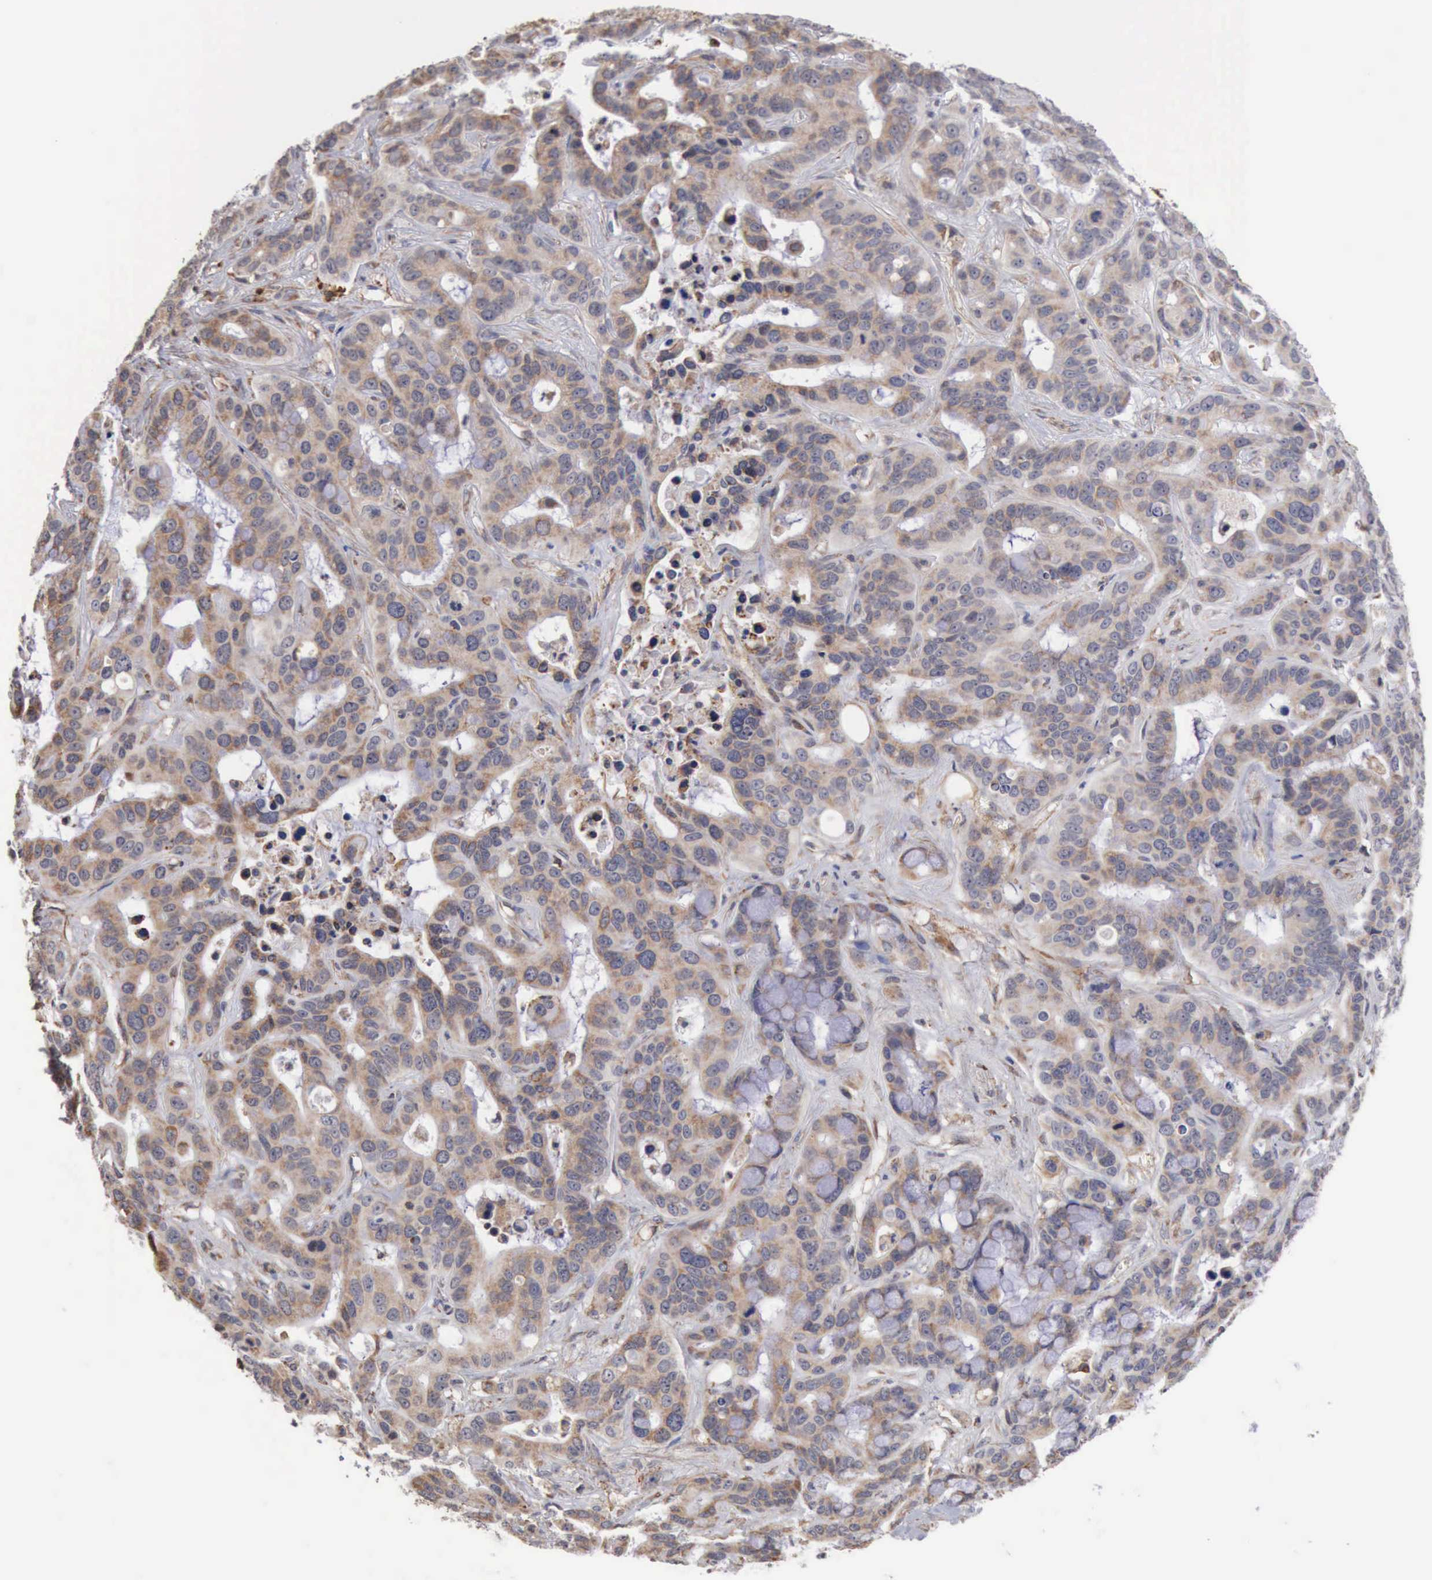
{"staining": {"intensity": "weak", "quantity": "25%-75%", "location": "cytoplasmic/membranous"}, "tissue": "liver cancer", "cell_type": "Tumor cells", "image_type": "cancer", "snomed": [{"axis": "morphology", "description": "Cholangiocarcinoma"}, {"axis": "topography", "description": "Liver"}], "caption": "Human liver cancer (cholangiocarcinoma) stained for a protein (brown) reveals weak cytoplasmic/membranous positive expression in approximately 25%-75% of tumor cells.", "gene": "GPR101", "patient": {"sex": "female", "age": 65}}